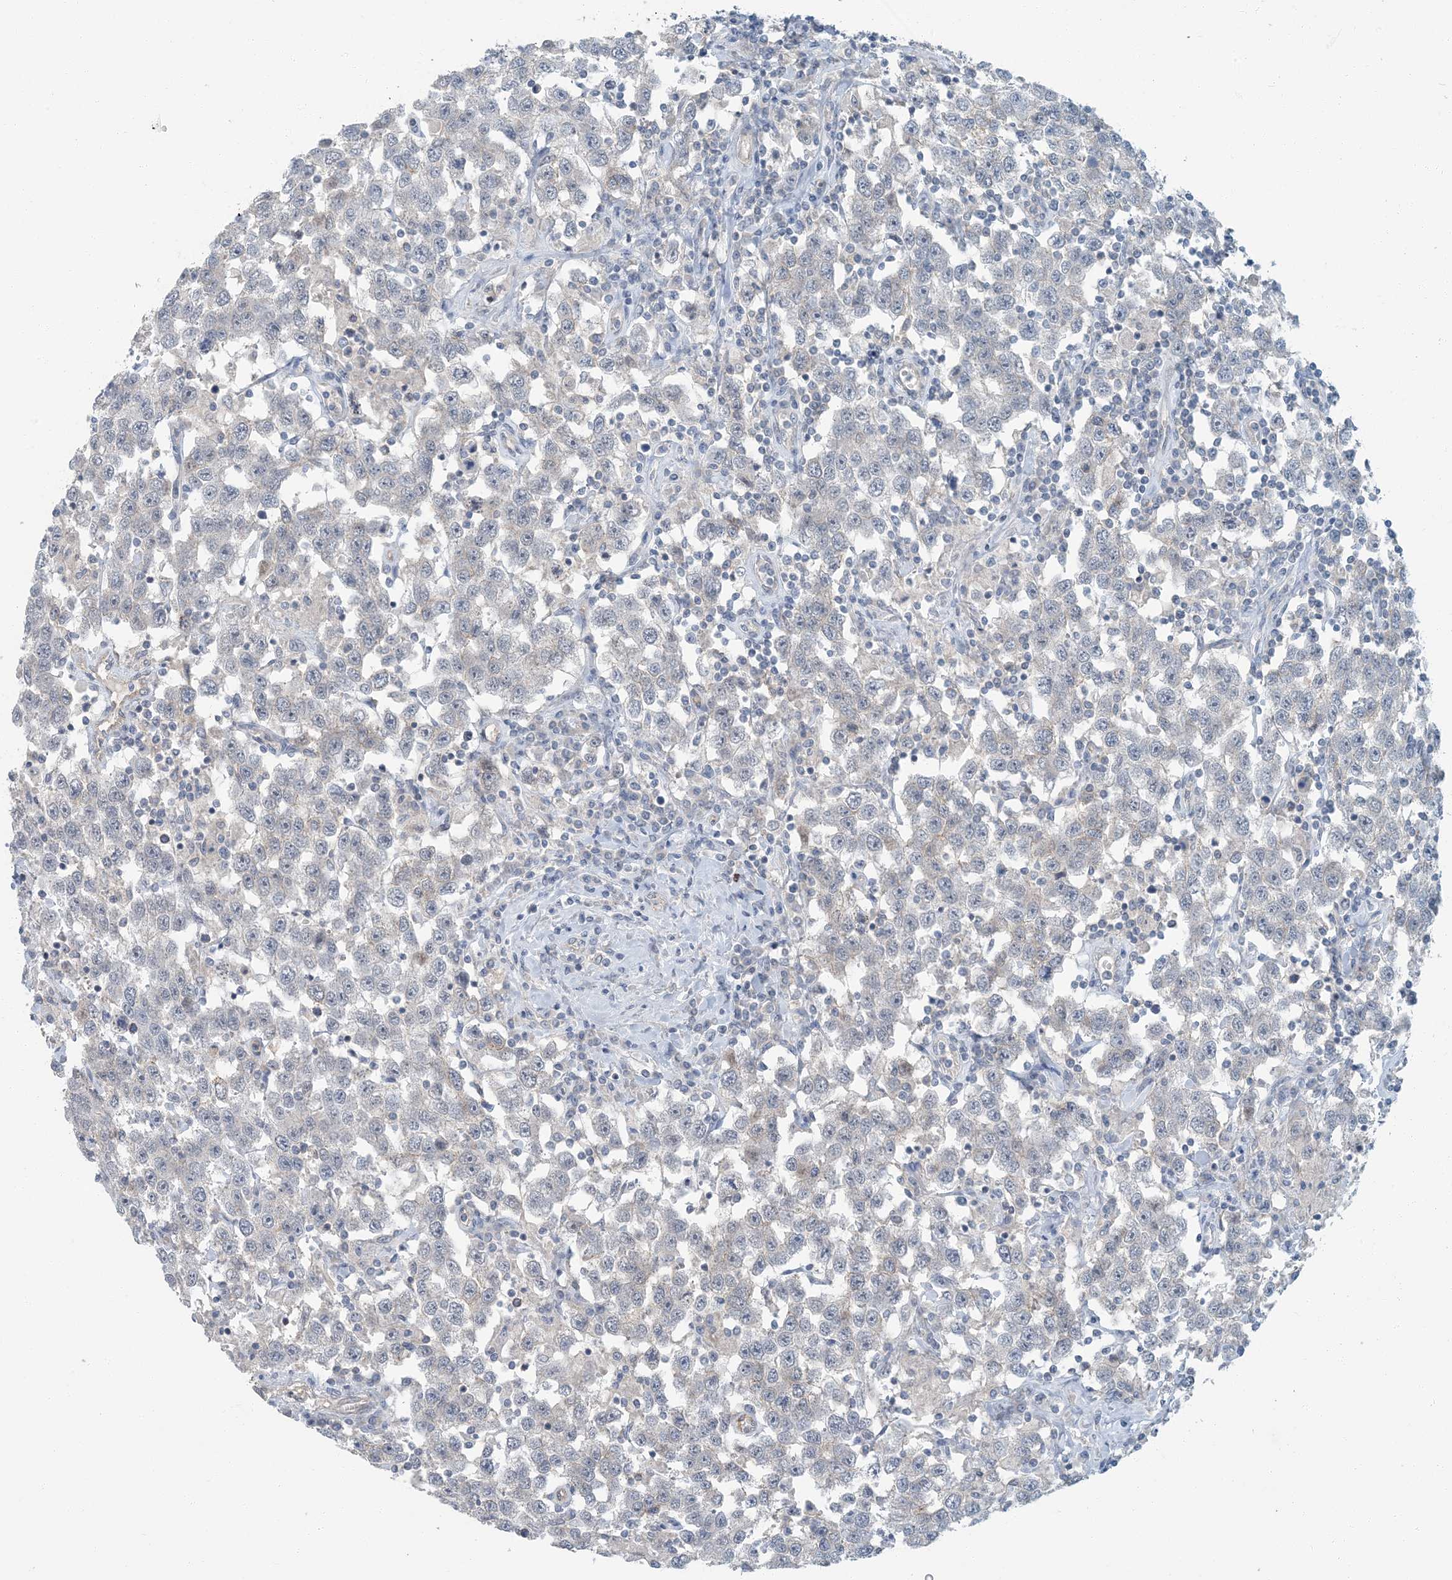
{"staining": {"intensity": "negative", "quantity": "none", "location": "none"}, "tissue": "testis cancer", "cell_type": "Tumor cells", "image_type": "cancer", "snomed": [{"axis": "morphology", "description": "Seminoma, NOS"}, {"axis": "topography", "description": "Testis"}], "caption": "Testis cancer (seminoma) stained for a protein using immunohistochemistry reveals no staining tumor cells.", "gene": "EPHA4", "patient": {"sex": "male", "age": 41}}